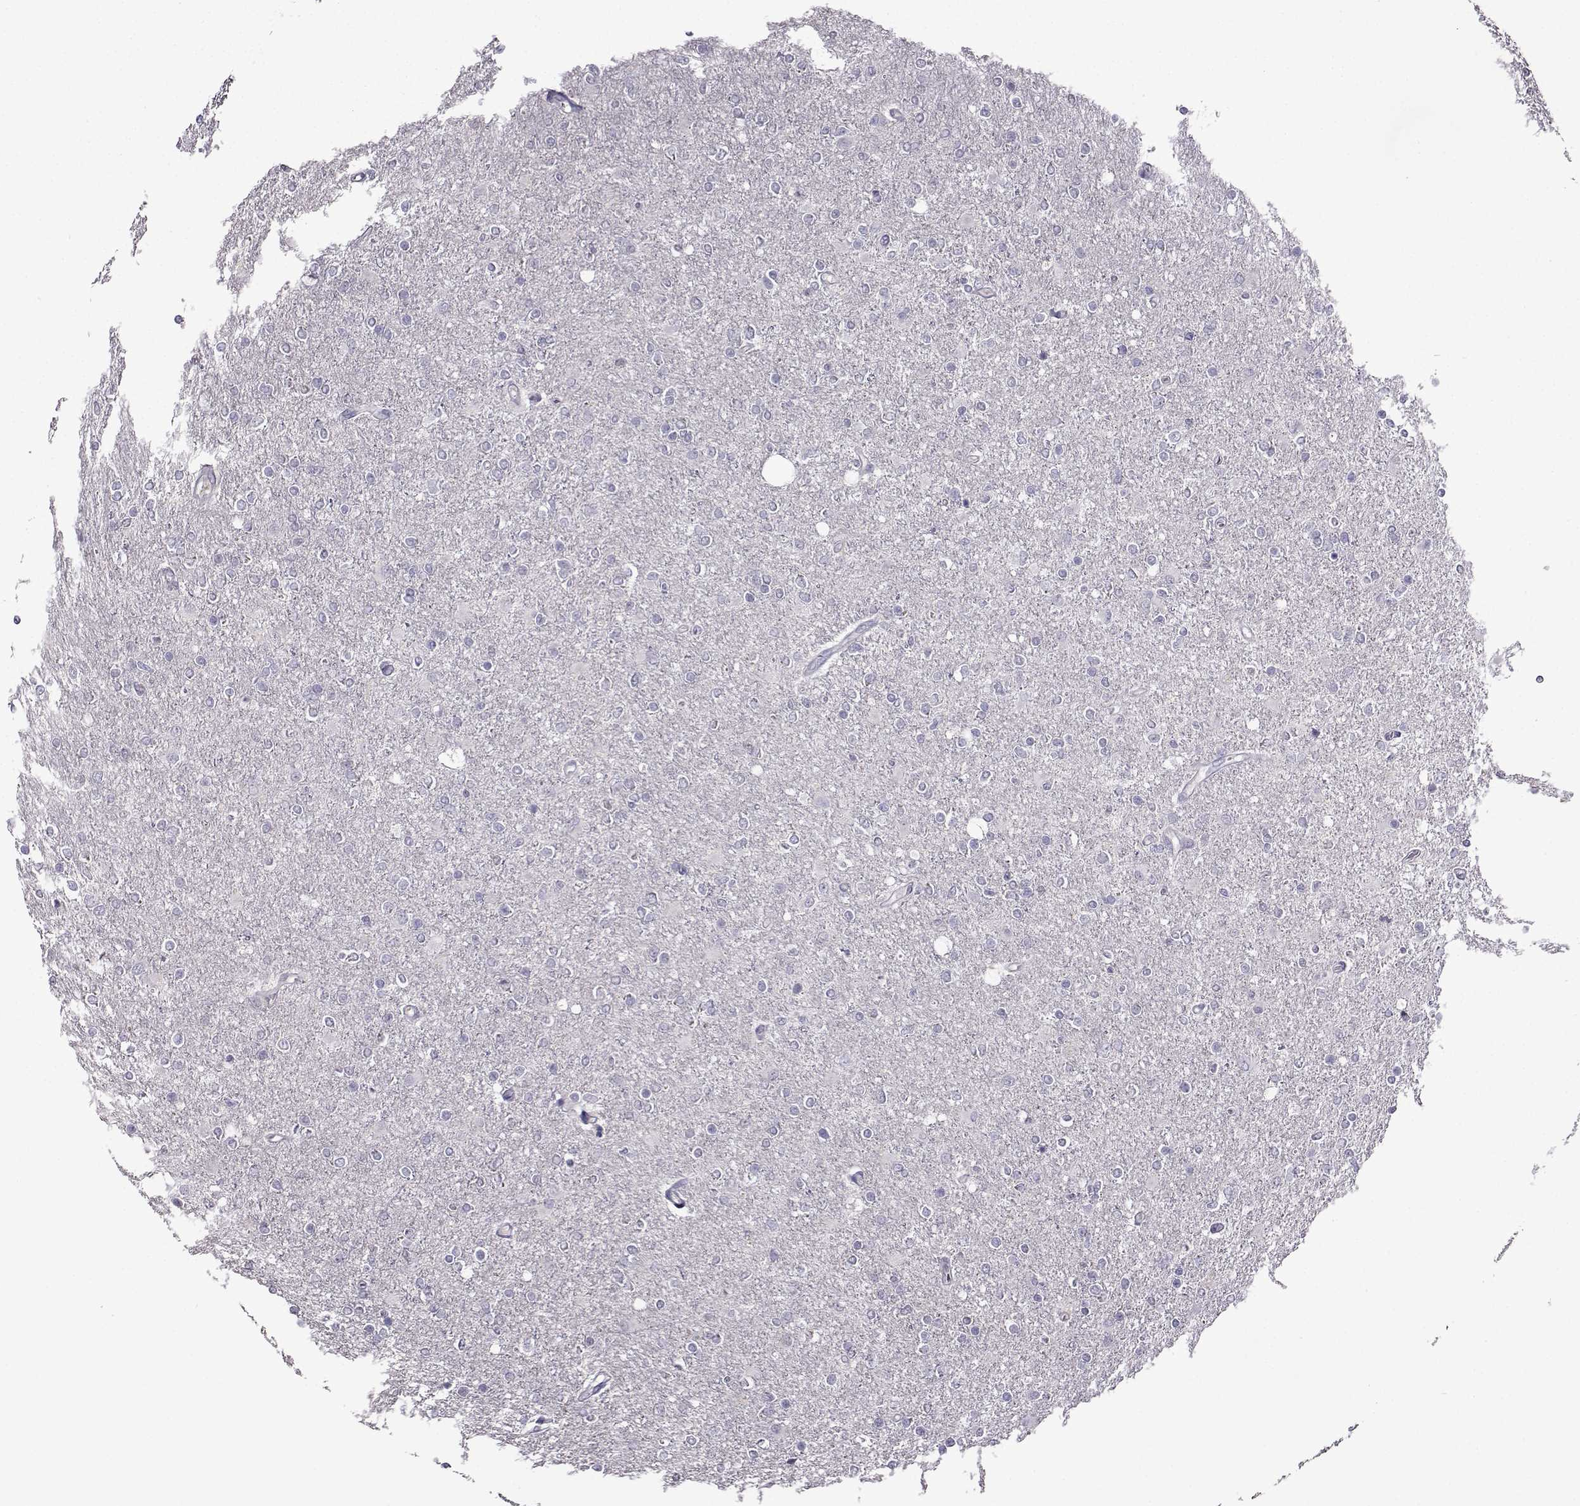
{"staining": {"intensity": "negative", "quantity": "none", "location": "none"}, "tissue": "glioma", "cell_type": "Tumor cells", "image_type": "cancer", "snomed": [{"axis": "morphology", "description": "Glioma, malignant, High grade"}, {"axis": "topography", "description": "Cerebral cortex"}], "caption": "The IHC photomicrograph has no significant expression in tumor cells of glioma tissue. (Stains: DAB (3,3'-diaminobenzidine) immunohistochemistry with hematoxylin counter stain, Microscopy: brightfield microscopy at high magnification).", "gene": "CRYBB1", "patient": {"sex": "male", "age": 70}}